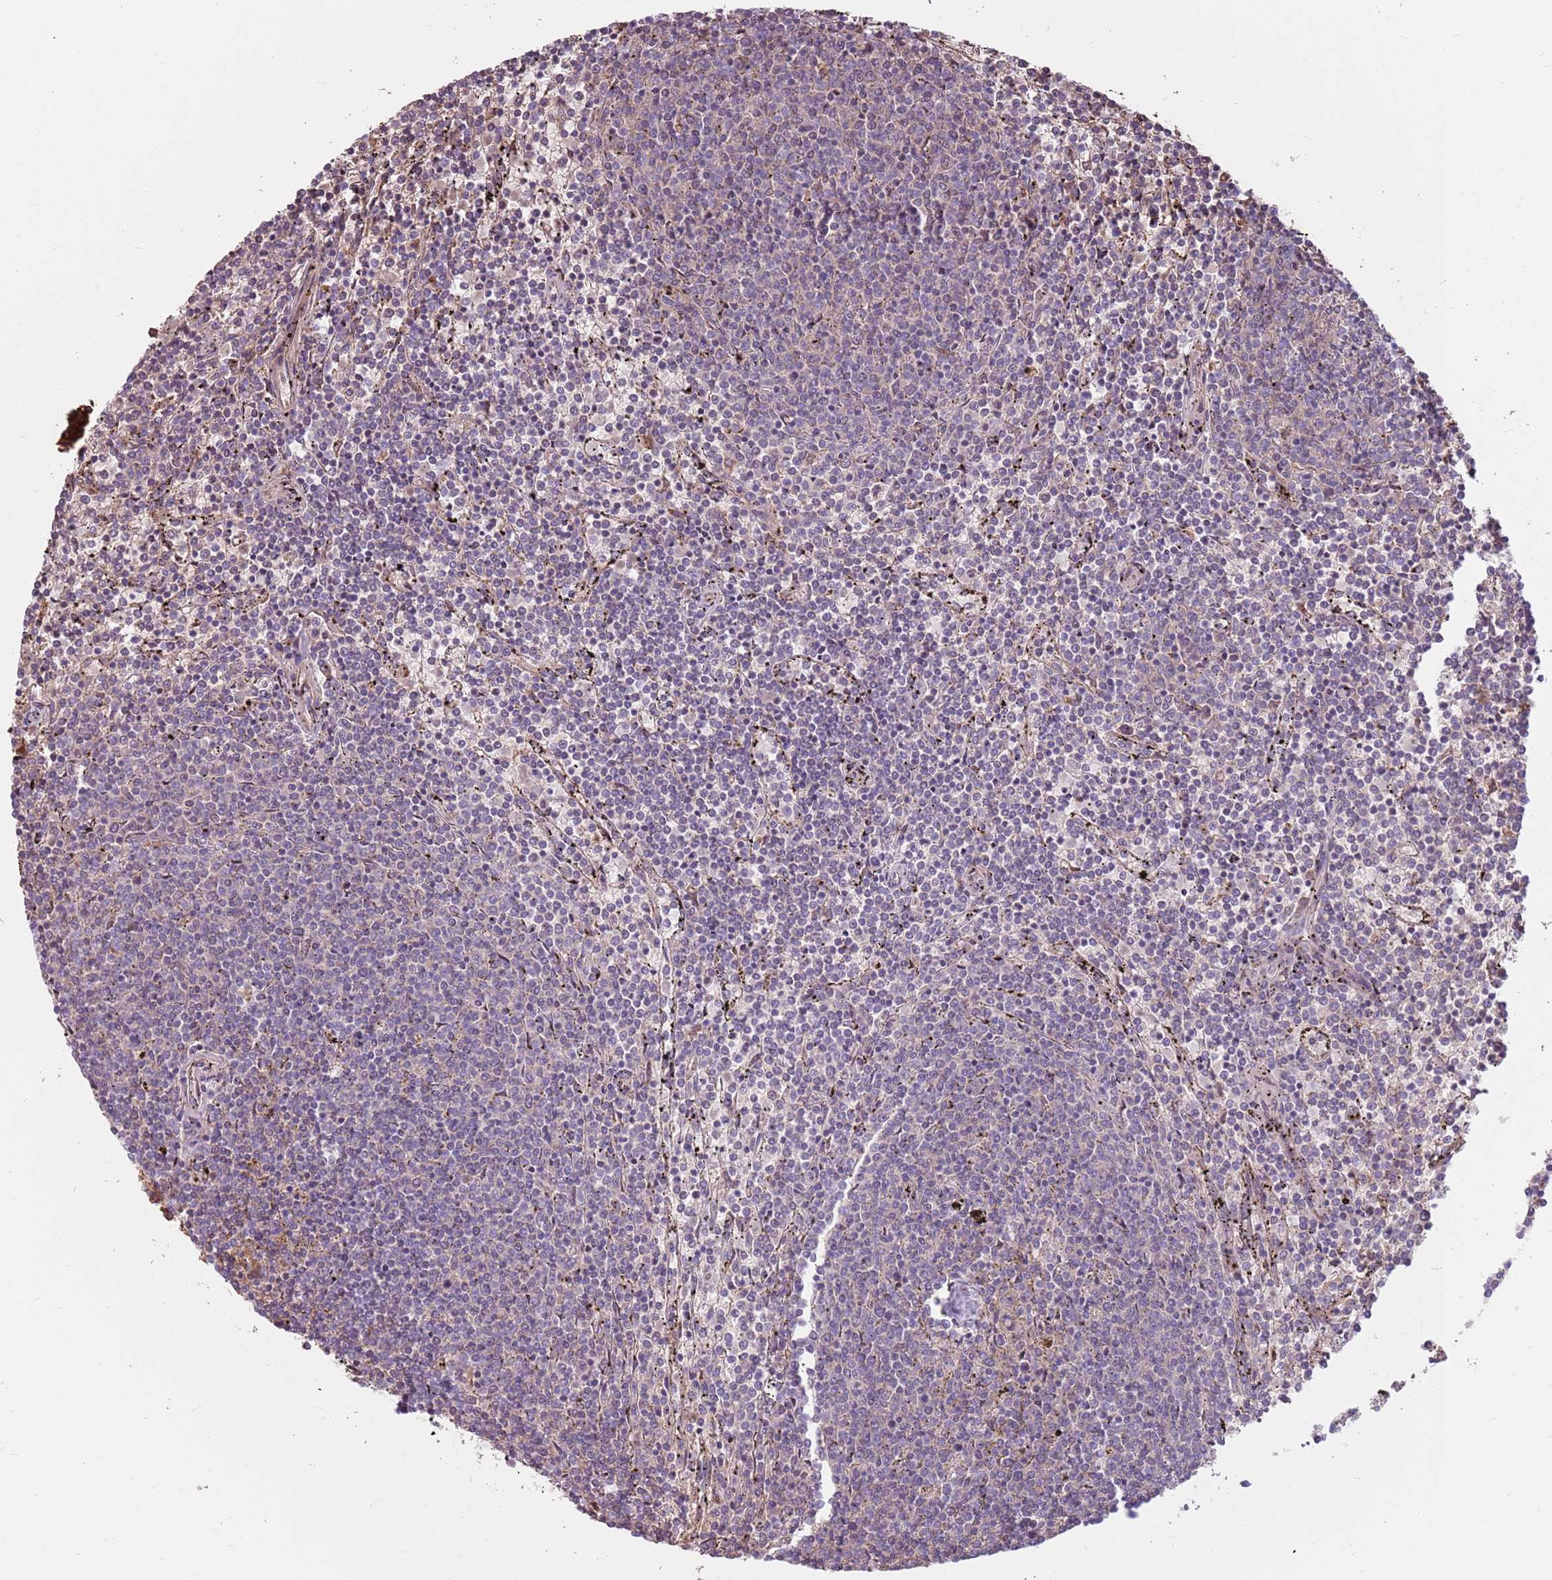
{"staining": {"intensity": "negative", "quantity": "none", "location": "none"}, "tissue": "lymphoma", "cell_type": "Tumor cells", "image_type": "cancer", "snomed": [{"axis": "morphology", "description": "Malignant lymphoma, non-Hodgkin's type, Low grade"}, {"axis": "topography", "description": "Spleen"}], "caption": "This is an immunohistochemistry image of lymphoma. There is no positivity in tumor cells.", "gene": "HSPA14", "patient": {"sex": "female", "age": 50}}